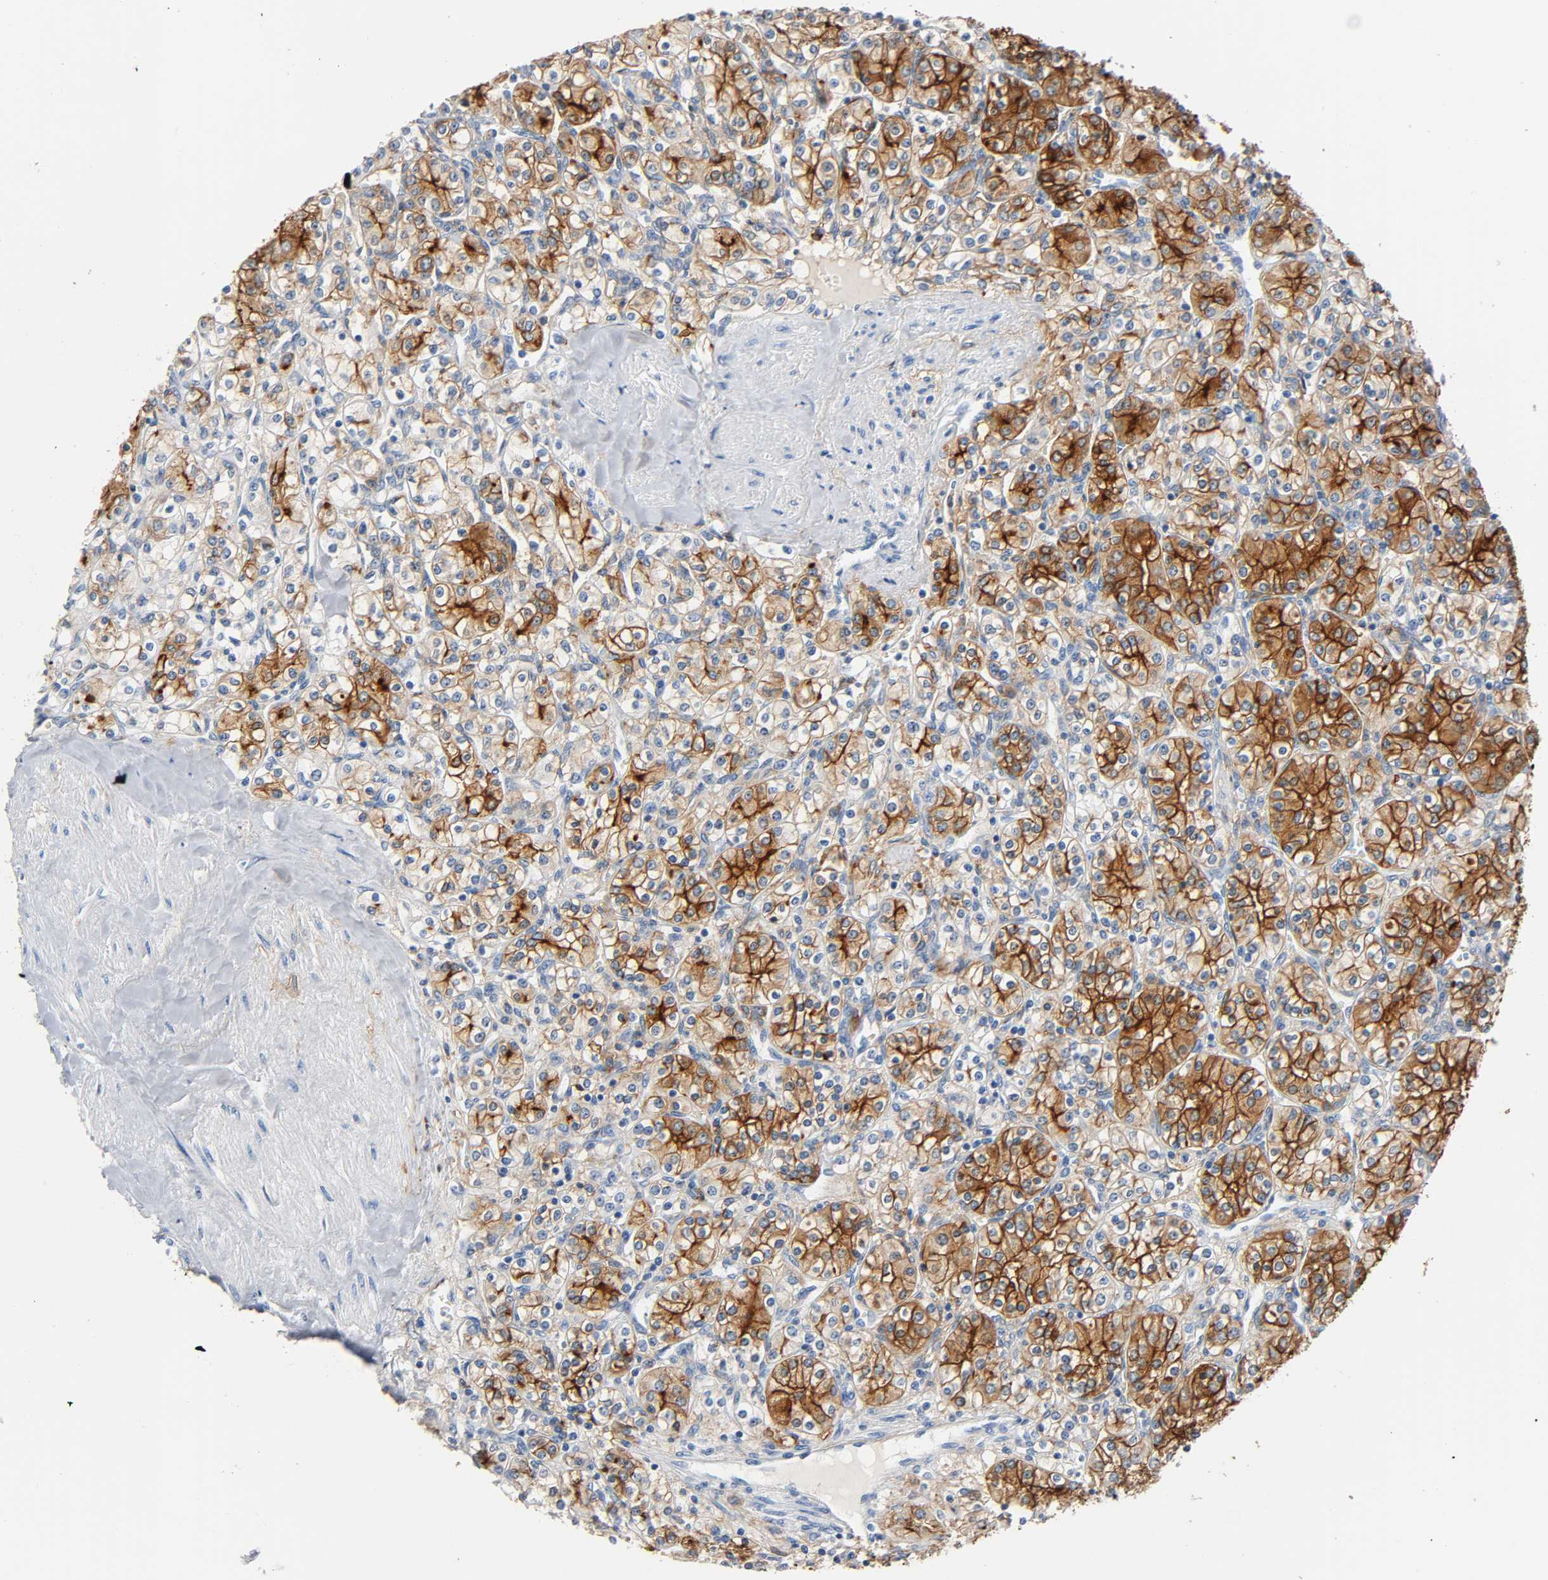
{"staining": {"intensity": "strong", "quantity": "25%-75%", "location": "cytoplasmic/membranous"}, "tissue": "renal cancer", "cell_type": "Tumor cells", "image_type": "cancer", "snomed": [{"axis": "morphology", "description": "Adenocarcinoma, NOS"}, {"axis": "topography", "description": "Kidney"}], "caption": "An immunohistochemistry (IHC) histopathology image of neoplastic tissue is shown. Protein staining in brown shows strong cytoplasmic/membranous positivity in renal cancer (adenocarcinoma) within tumor cells.", "gene": "ANPEP", "patient": {"sex": "male", "age": 77}}